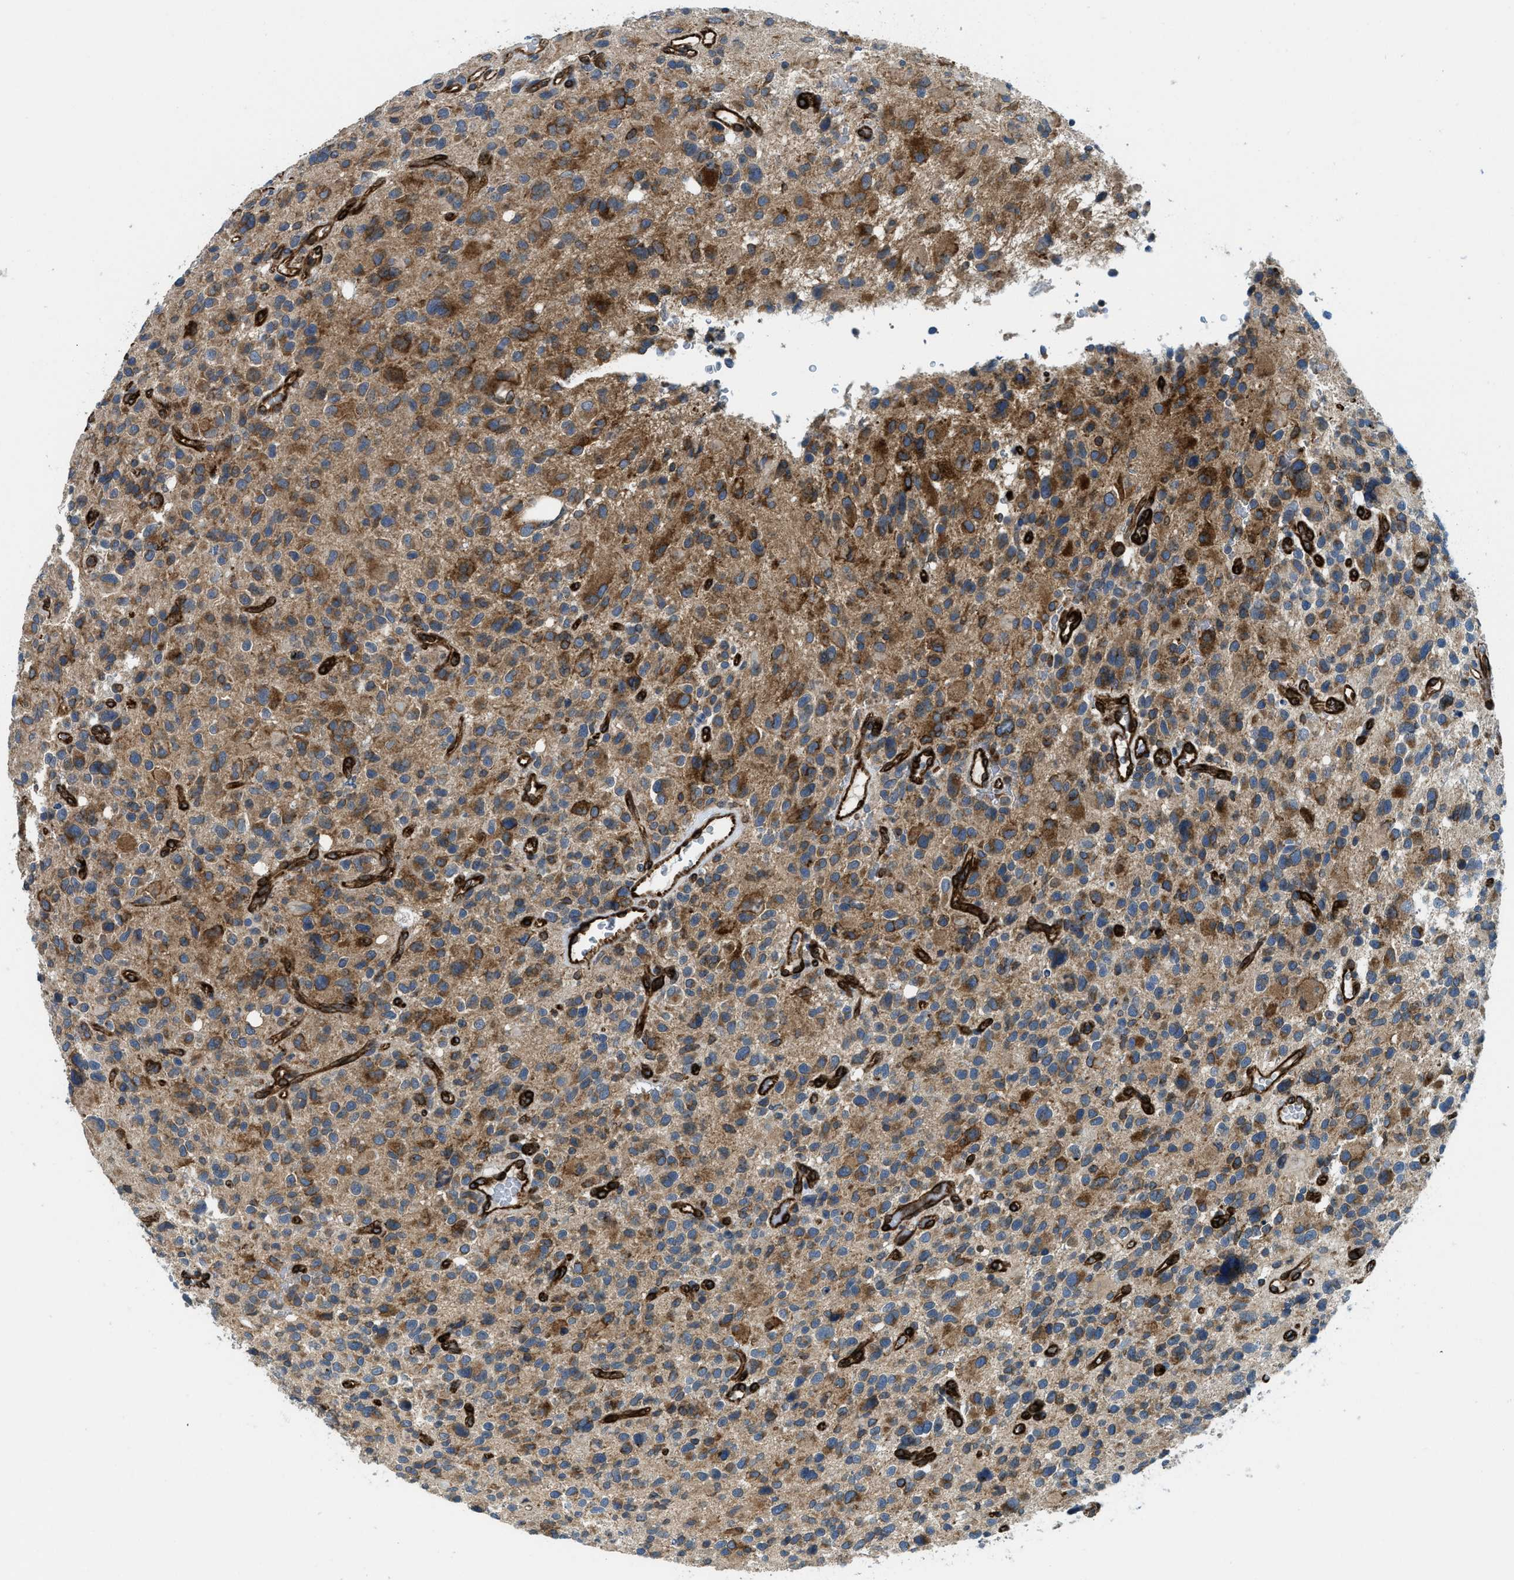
{"staining": {"intensity": "moderate", "quantity": ">75%", "location": "cytoplasmic/membranous"}, "tissue": "glioma", "cell_type": "Tumor cells", "image_type": "cancer", "snomed": [{"axis": "morphology", "description": "Glioma, malignant, High grade"}, {"axis": "topography", "description": "Brain"}], "caption": "Immunohistochemical staining of malignant high-grade glioma demonstrates medium levels of moderate cytoplasmic/membranous protein positivity in about >75% of tumor cells.", "gene": "BCAP31", "patient": {"sex": "male", "age": 48}}